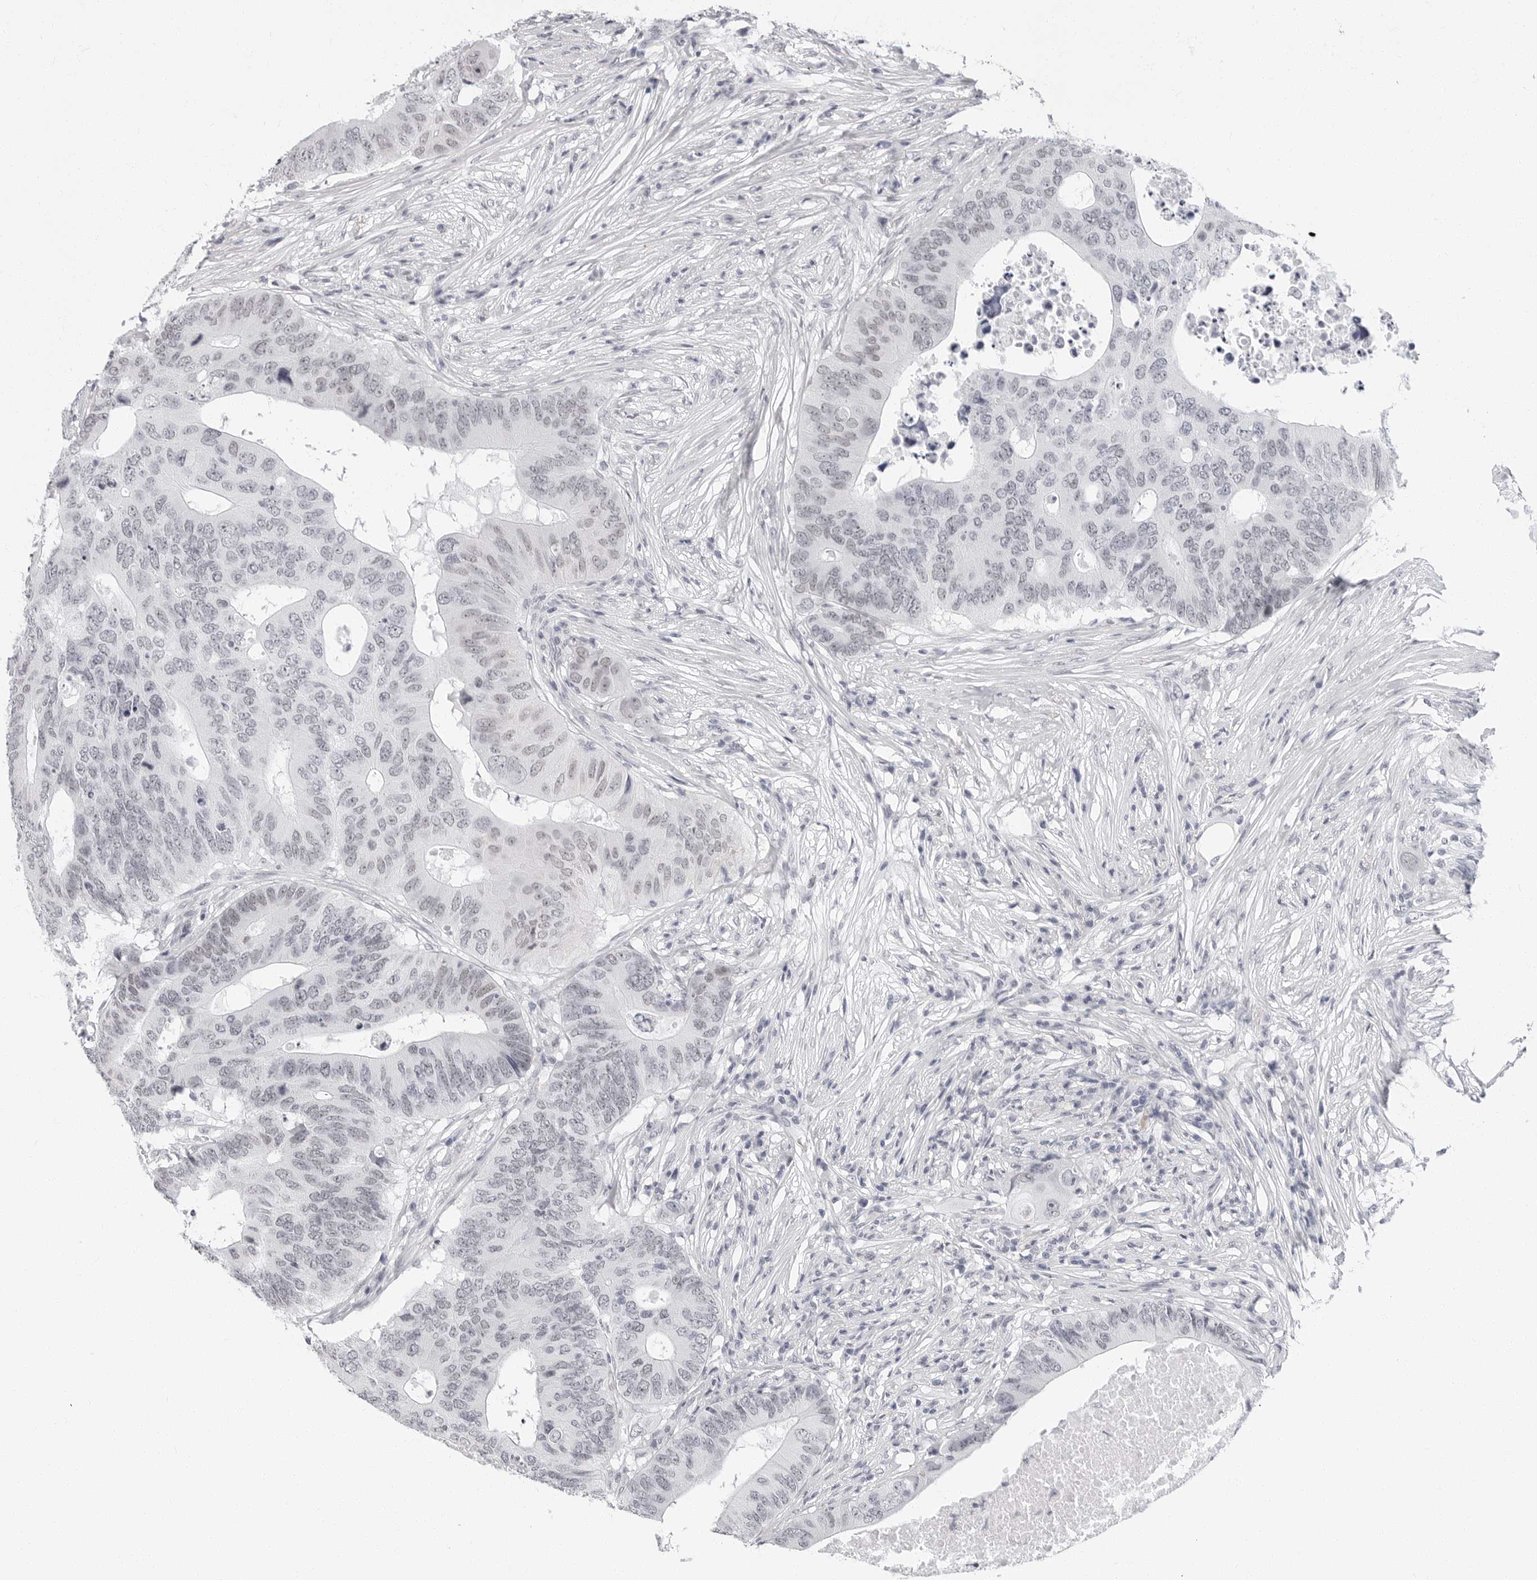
{"staining": {"intensity": "negative", "quantity": "none", "location": "none"}, "tissue": "colorectal cancer", "cell_type": "Tumor cells", "image_type": "cancer", "snomed": [{"axis": "morphology", "description": "Adenocarcinoma, NOS"}, {"axis": "topography", "description": "Colon"}], "caption": "IHC histopathology image of neoplastic tissue: colorectal cancer (adenocarcinoma) stained with DAB (3,3'-diaminobenzidine) exhibits no significant protein staining in tumor cells. (DAB (3,3'-diaminobenzidine) immunohistochemistry visualized using brightfield microscopy, high magnification).", "gene": "VEZF1", "patient": {"sex": "male", "age": 71}}